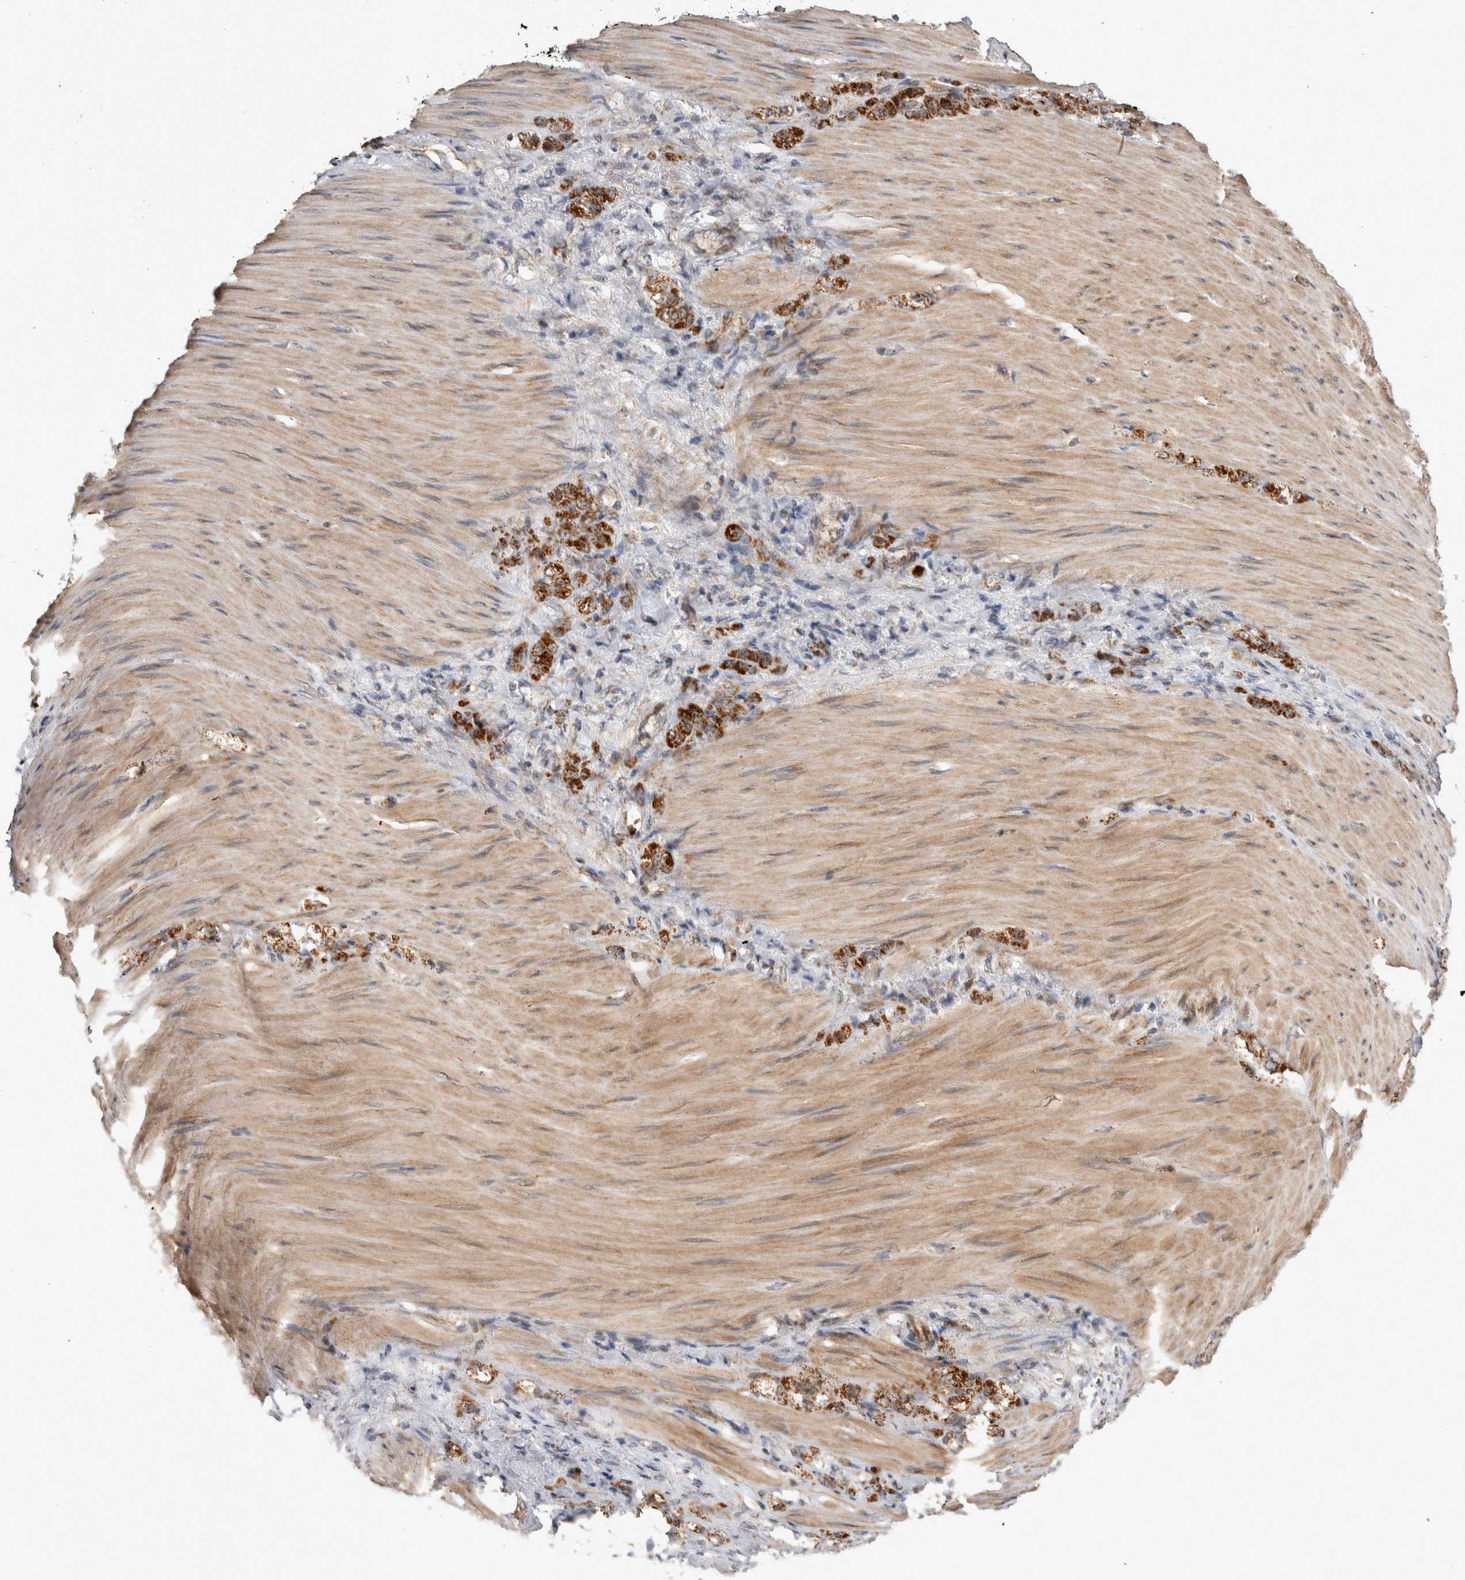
{"staining": {"intensity": "strong", "quantity": ">75%", "location": "cytoplasmic/membranous"}, "tissue": "stomach cancer", "cell_type": "Tumor cells", "image_type": "cancer", "snomed": [{"axis": "morphology", "description": "Normal tissue, NOS"}, {"axis": "morphology", "description": "Adenocarcinoma, NOS"}, {"axis": "topography", "description": "Stomach"}], "caption": "Immunohistochemistry image of human stomach adenocarcinoma stained for a protein (brown), which displays high levels of strong cytoplasmic/membranous staining in about >75% of tumor cells.", "gene": "MRPL37", "patient": {"sex": "male", "age": 82}}